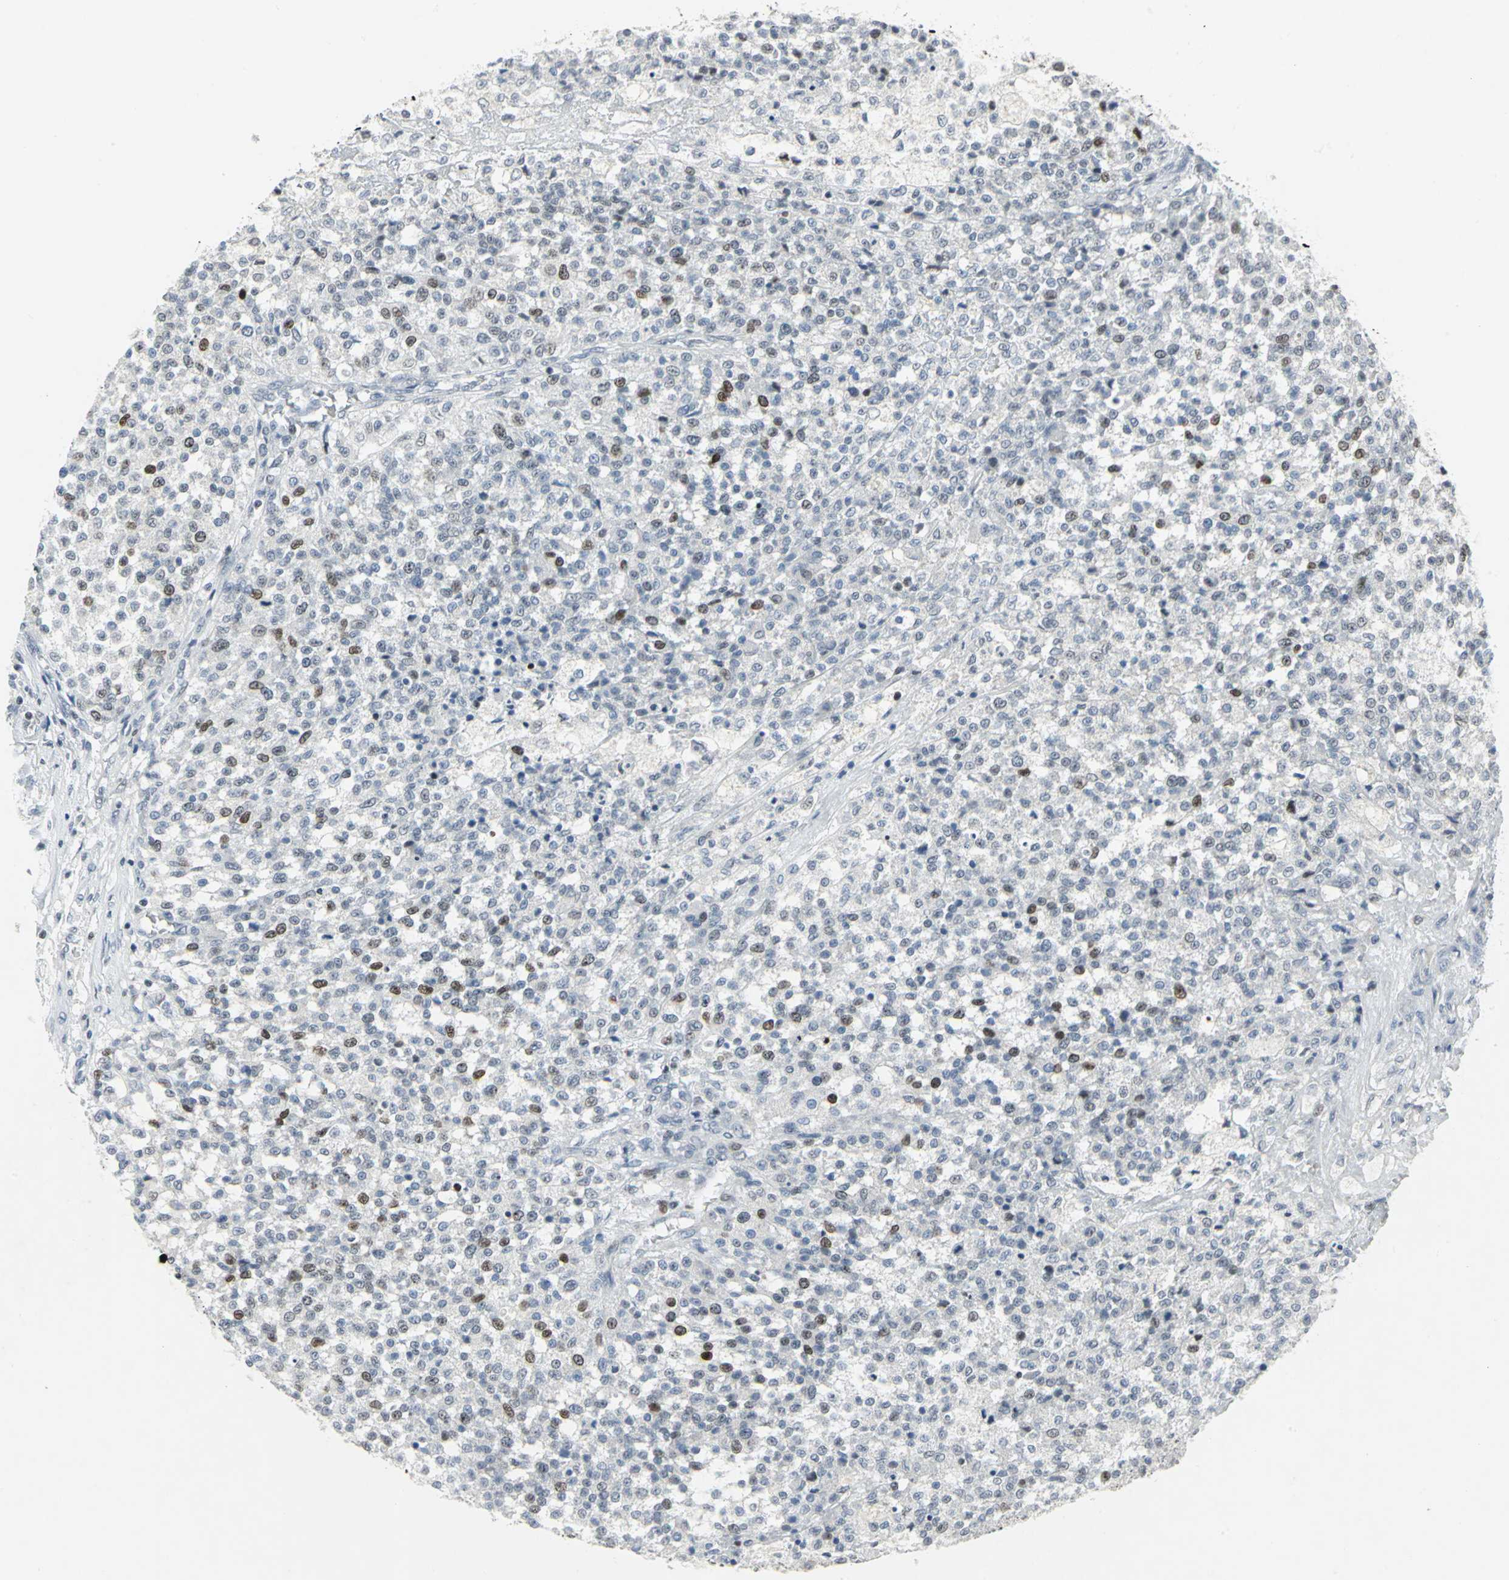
{"staining": {"intensity": "moderate", "quantity": "<25%", "location": "nuclear"}, "tissue": "testis cancer", "cell_type": "Tumor cells", "image_type": "cancer", "snomed": [{"axis": "morphology", "description": "Seminoma, NOS"}, {"axis": "topography", "description": "Testis"}], "caption": "An image of human seminoma (testis) stained for a protein exhibits moderate nuclear brown staining in tumor cells. (brown staining indicates protein expression, while blue staining denotes nuclei).", "gene": "RPA1", "patient": {"sex": "male", "age": 59}}